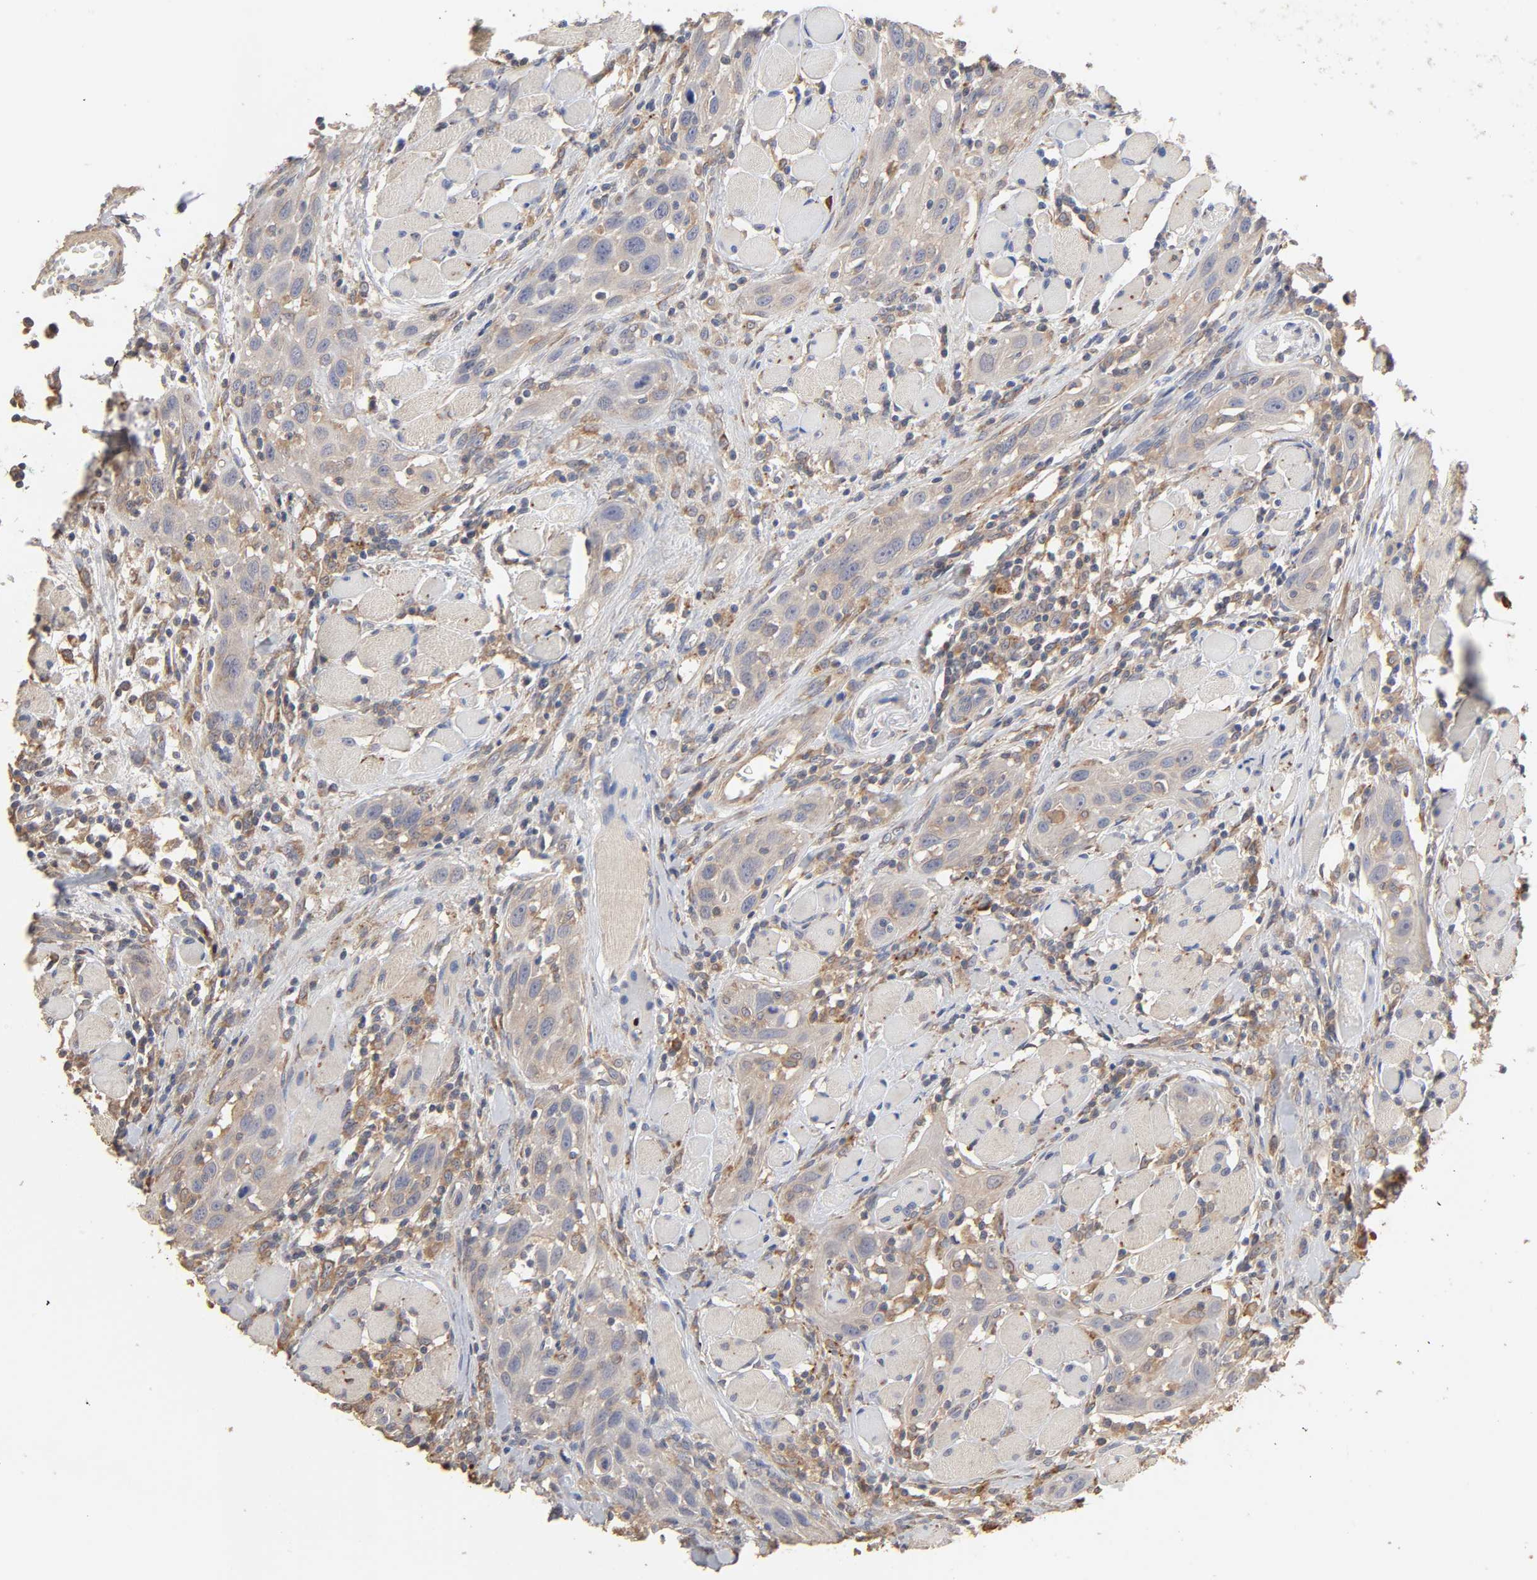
{"staining": {"intensity": "weak", "quantity": ">75%", "location": "cytoplasmic/membranous"}, "tissue": "head and neck cancer", "cell_type": "Tumor cells", "image_type": "cancer", "snomed": [{"axis": "morphology", "description": "Squamous cell carcinoma, NOS"}, {"axis": "topography", "description": "Oral tissue"}, {"axis": "topography", "description": "Head-Neck"}], "caption": "Immunohistochemistry (IHC) of squamous cell carcinoma (head and neck) shows low levels of weak cytoplasmic/membranous positivity in about >75% of tumor cells.", "gene": "EIF4G2", "patient": {"sex": "female", "age": 50}}